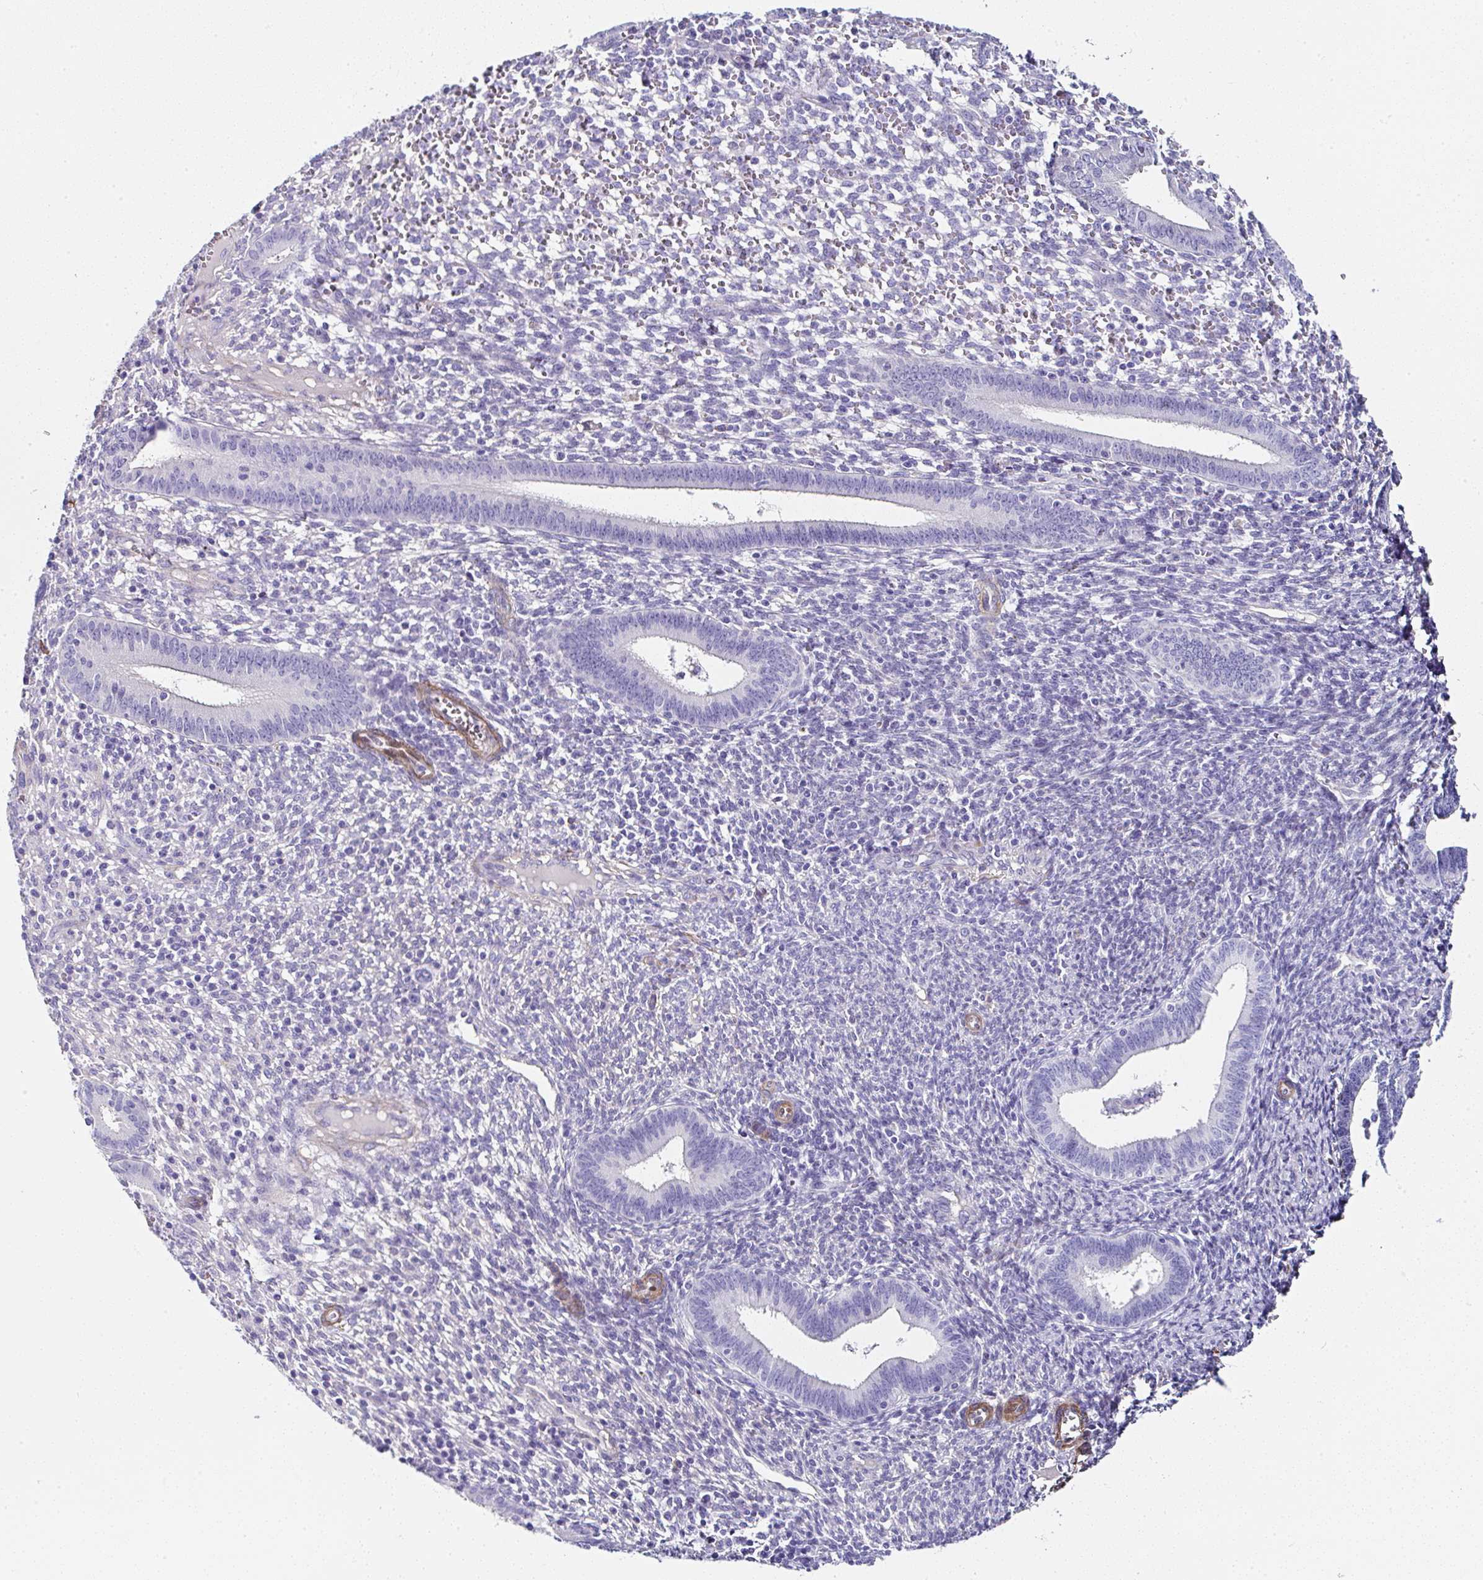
{"staining": {"intensity": "negative", "quantity": "none", "location": "none"}, "tissue": "endometrium", "cell_type": "Cells in endometrial stroma", "image_type": "normal", "snomed": [{"axis": "morphology", "description": "Normal tissue, NOS"}, {"axis": "topography", "description": "Endometrium"}], "caption": "Human endometrium stained for a protein using immunohistochemistry shows no positivity in cells in endometrial stroma.", "gene": "PPFIA4", "patient": {"sex": "female", "age": 41}}